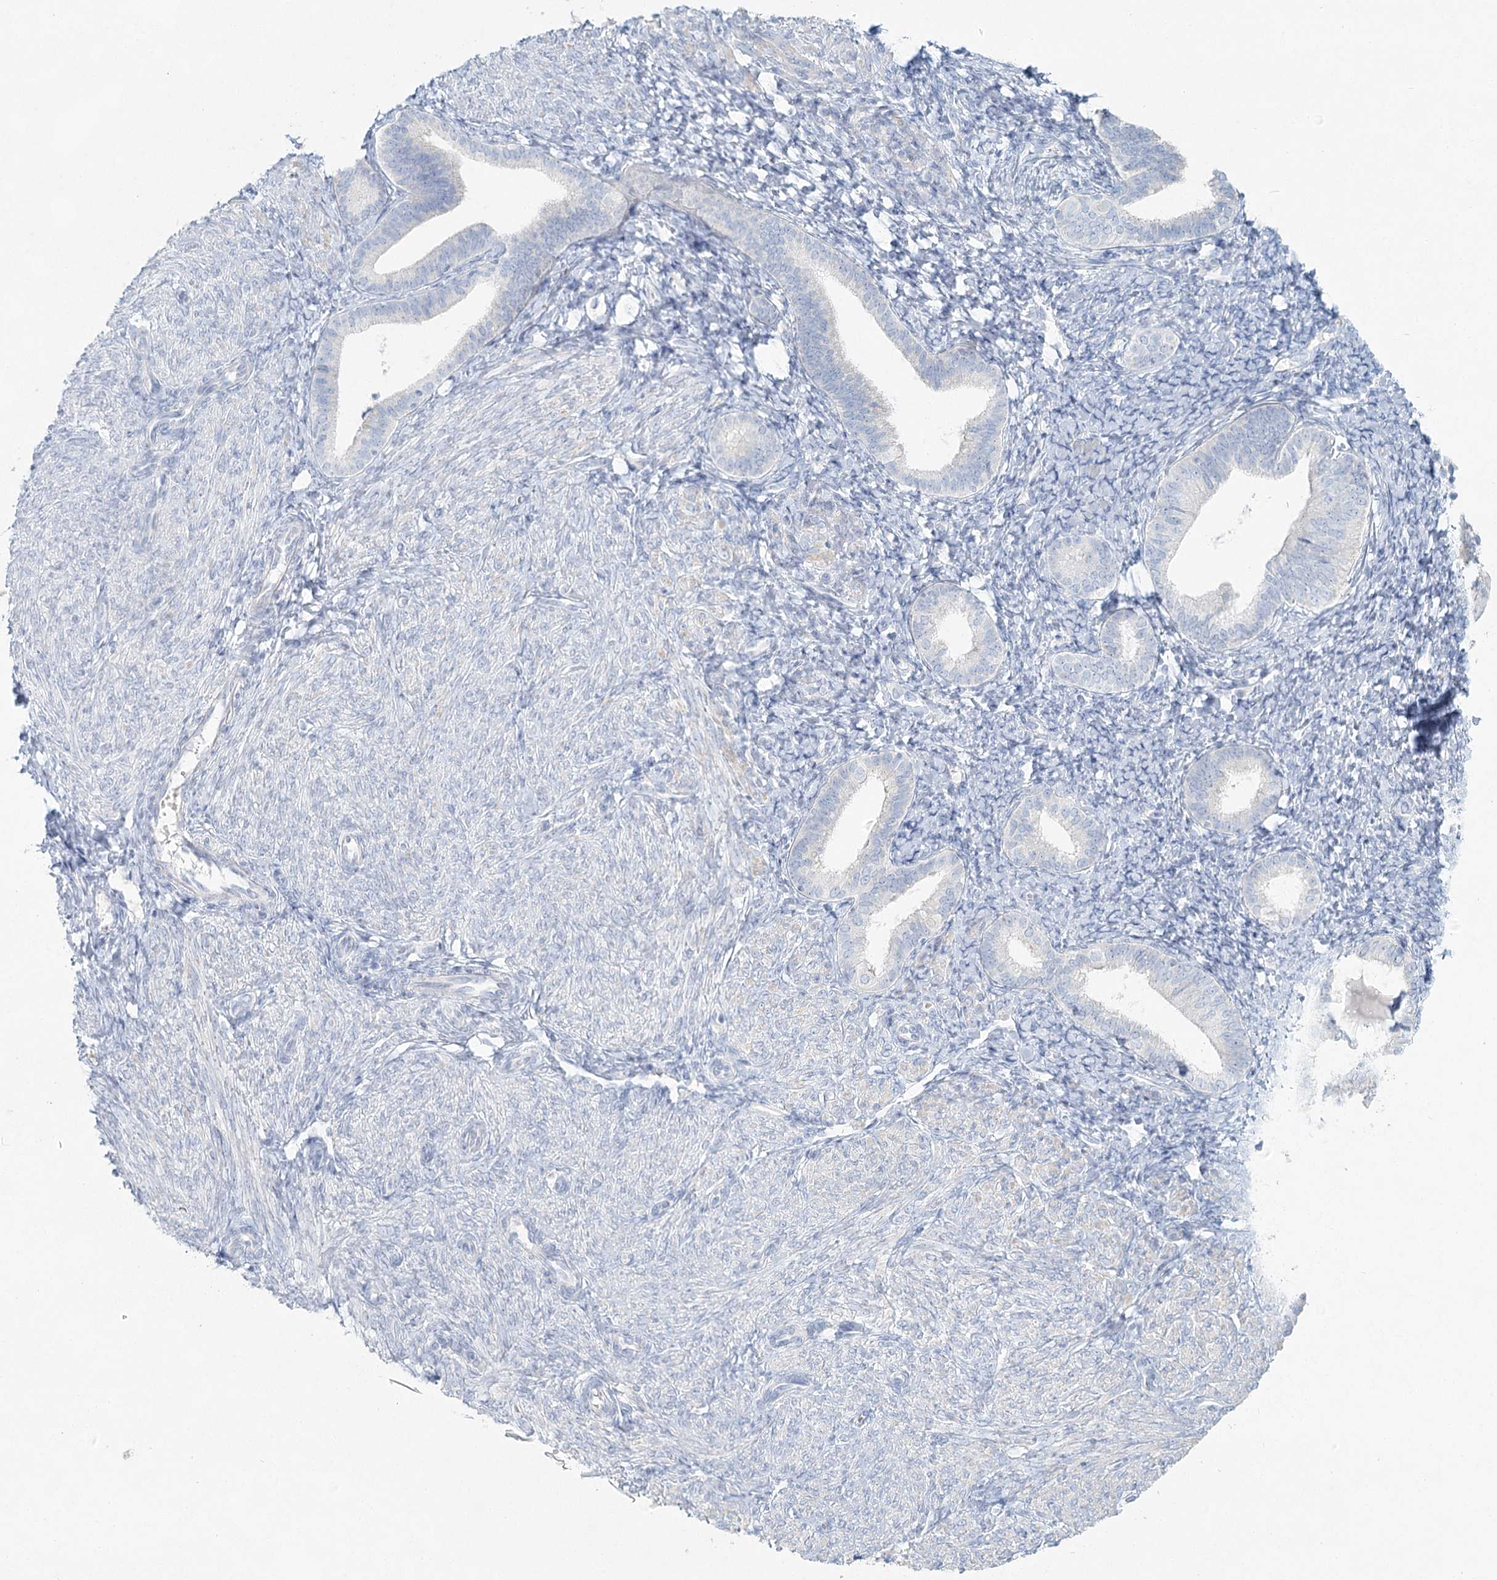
{"staining": {"intensity": "negative", "quantity": "none", "location": "none"}, "tissue": "endometrium", "cell_type": "Cells in endometrial stroma", "image_type": "normal", "snomed": [{"axis": "morphology", "description": "Normal tissue, NOS"}, {"axis": "topography", "description": "Endometrium"}], "caption": "DAB (3,3'-diaminobenzidine) immunohistochemical staining of unremarkable endometrium exhibits no significant staining in cells in endometrial stroma. (Brightfield microscopy of DAB IHC at high magnification).", "gene": "LRP2BP", "patient": {"sex": "female", "age": 72}}